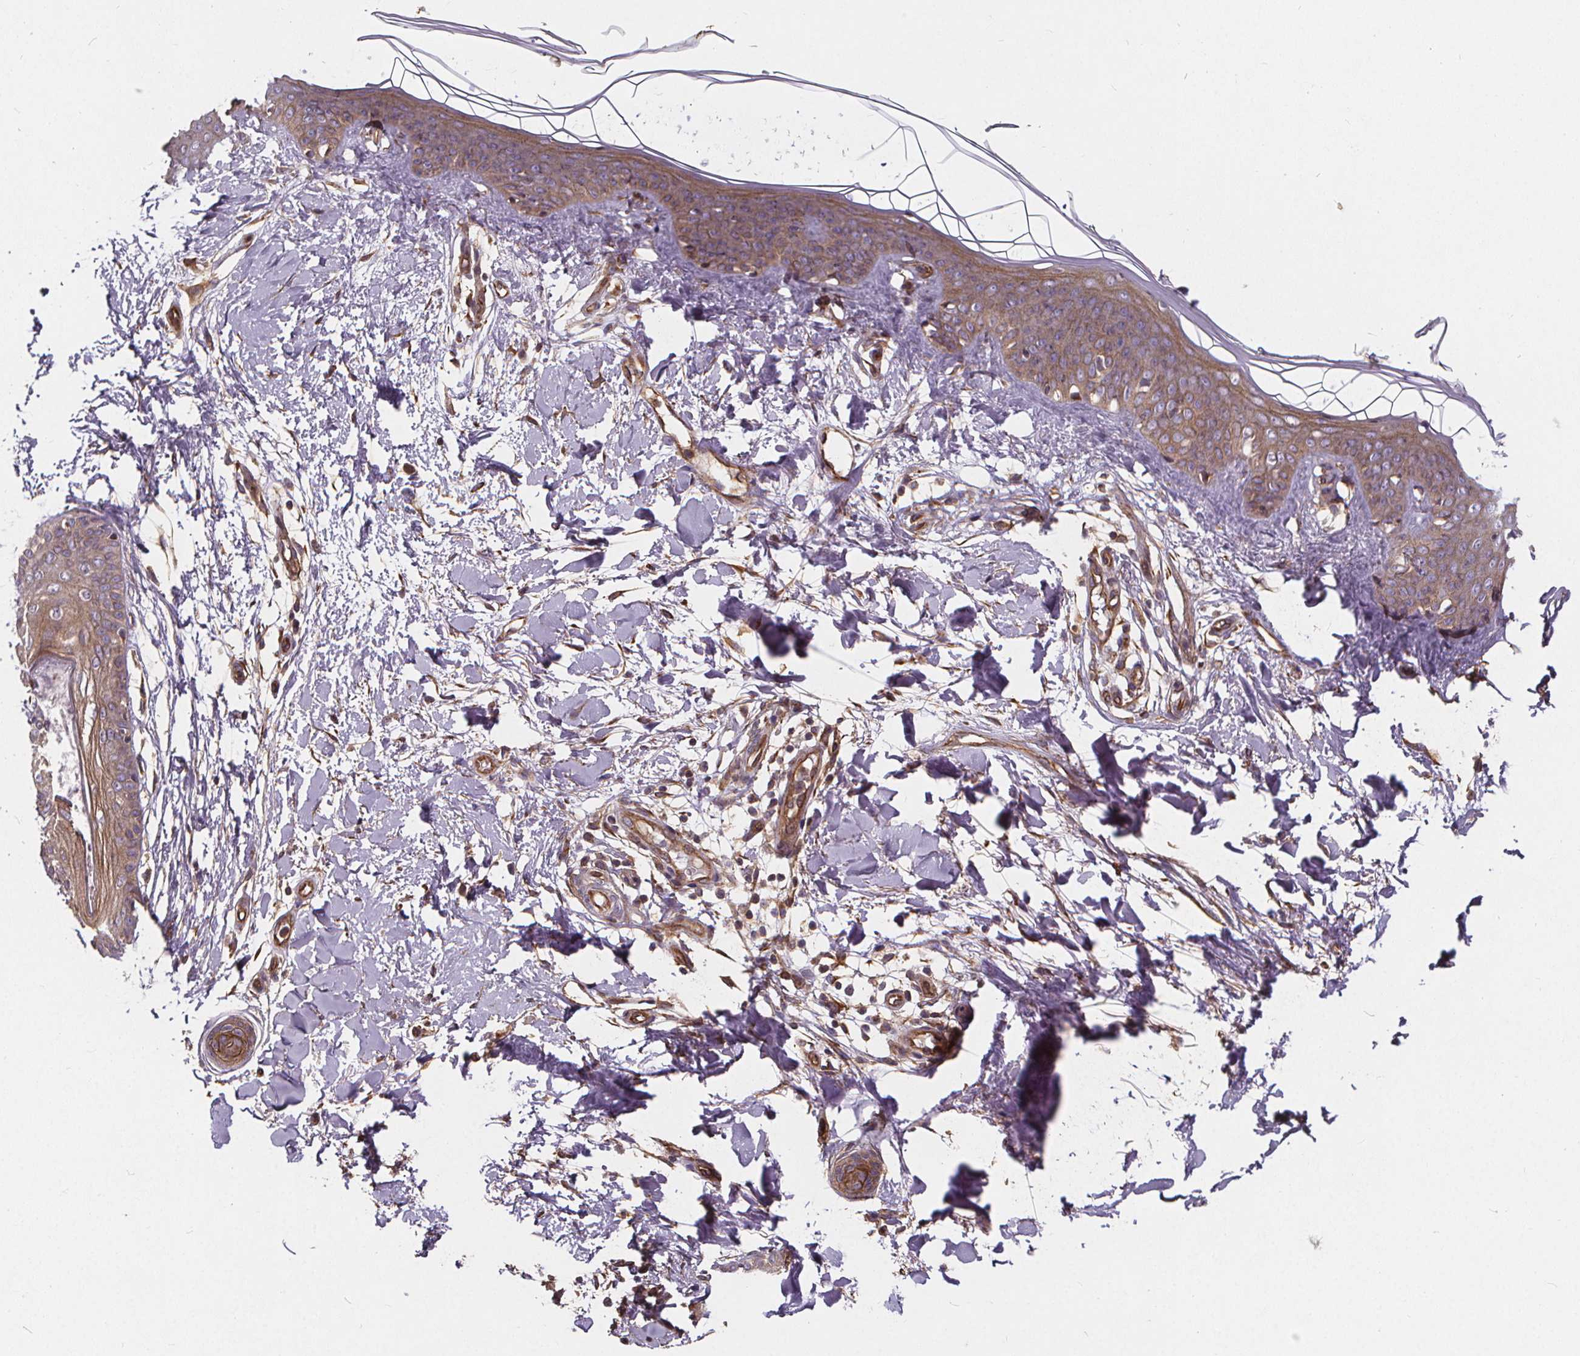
{"staining": {"intensity": "strong", "quantity": ">75%", "location": "cytoplasmic/membranous"}, "tissue": "skin", "cell_type": "Fibroblasts", "image_type": "normal", "snomed": [{"axis": "morphology", "description": "Normal tissue, NOS"}, {"axis": "topography", "description": "Skin"}], "caption": "Fibroblasts demonstrate strong cytoplasmic/membranous staining in approximately >75% of cells in unremarkable skin. Nuclei are stained in blue.", "gene": "CLINT1", "patient": {"sex": "female", "age": 34}}